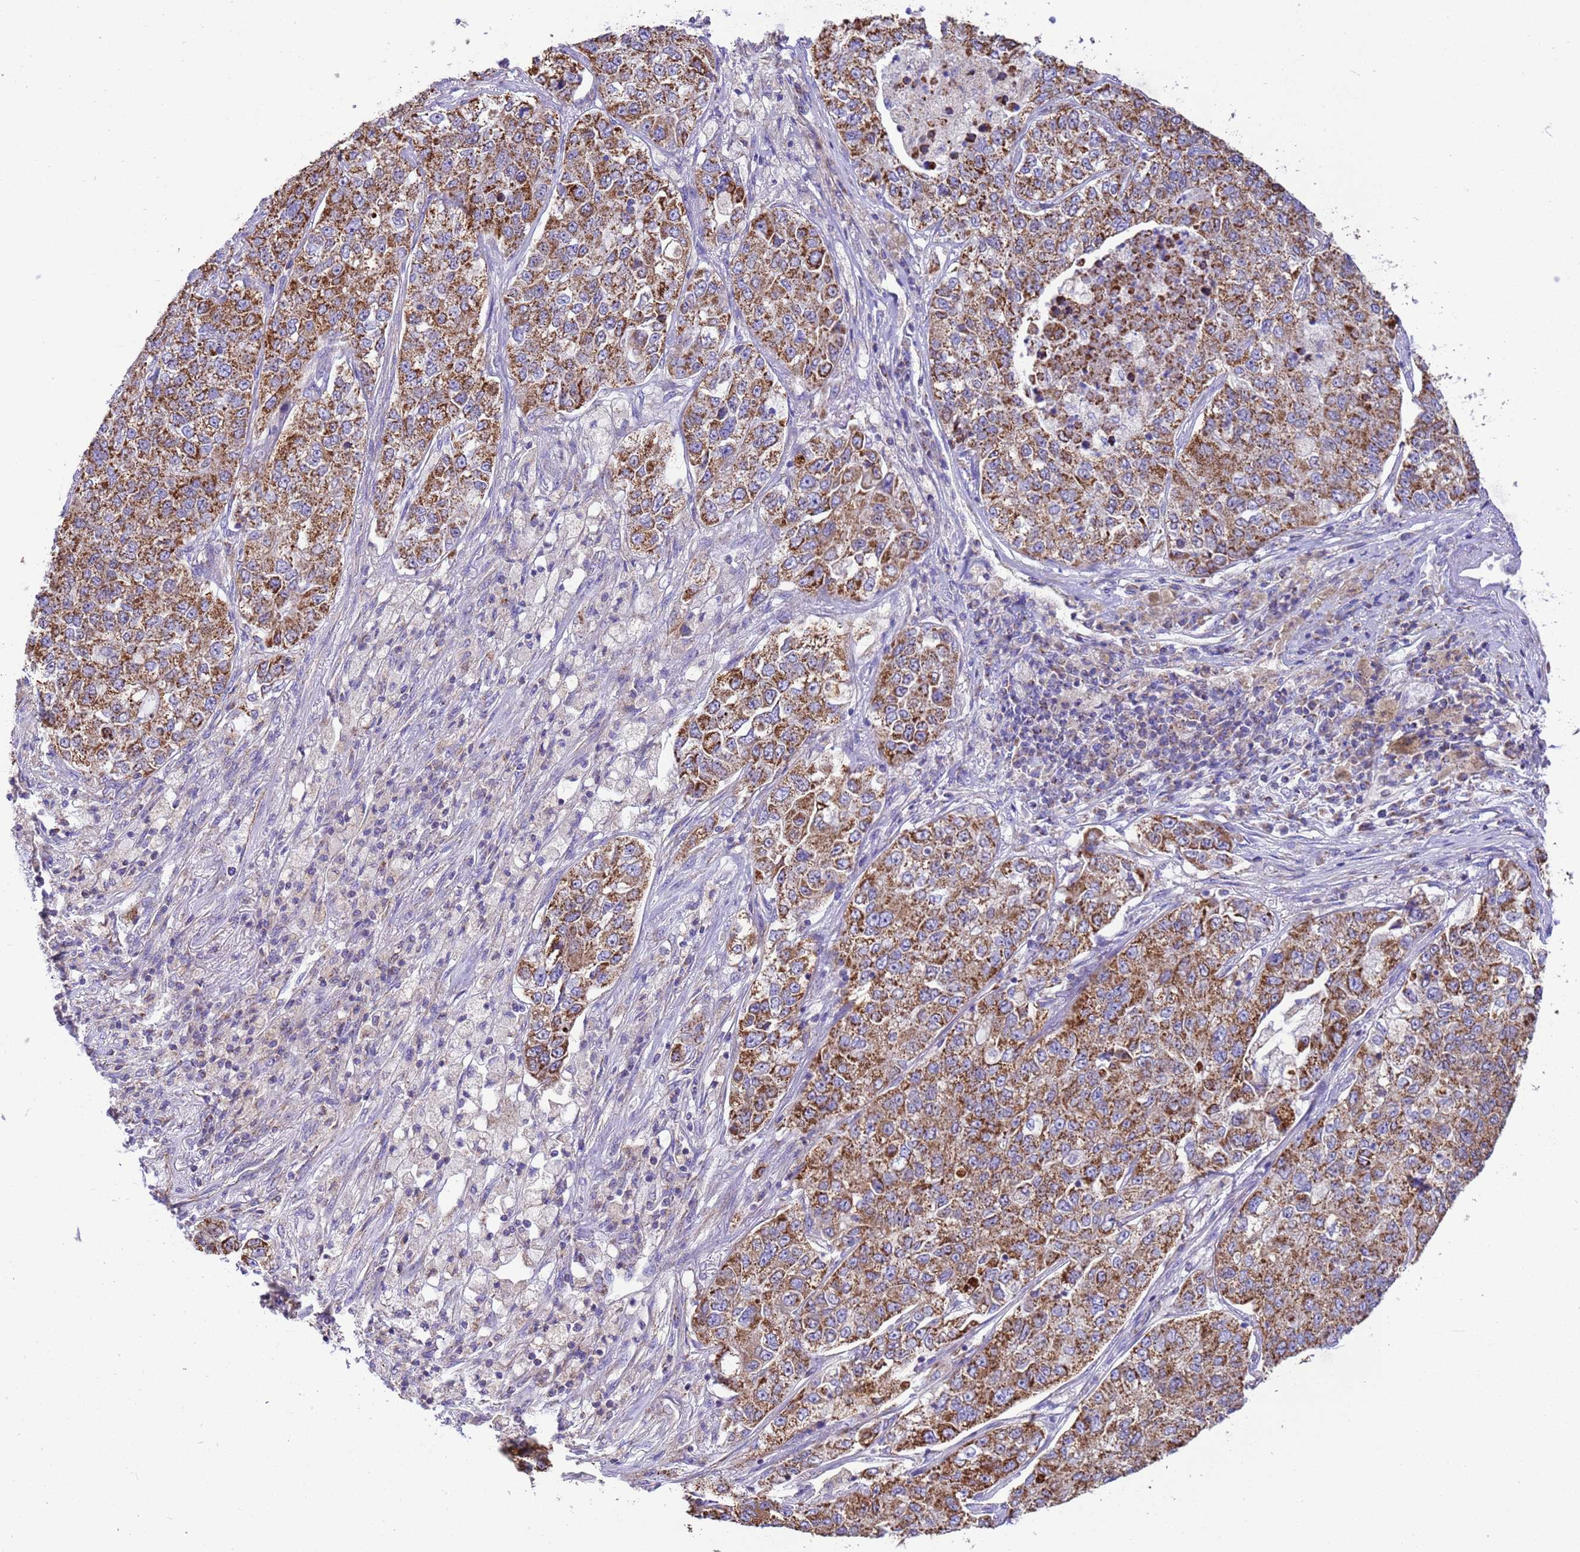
{"staining": {"intensity": "moderate", "quantity": ">75%", "location": "cytoplasmic/membranous"}, "tissue": "lung cancer", "cell_type": "Tumor cells", "image_type": "cancer", "snomed": [{"axis": "morphology", "description": "Adenocarcinoma, NOS"}, {"axis": "topography", "description": "Lung"}], "caption": "Immunohistochemistry (IHC) of lung adenocarcinoma reveals medium levels of moderate cytoplasmic/membranous staining in approximately >75% of tumor cells. (Brightfield microscopy of DAB IHC at high magnification).", "gene": "RNF165", "patient": {"sex": "male", "age": 49}}